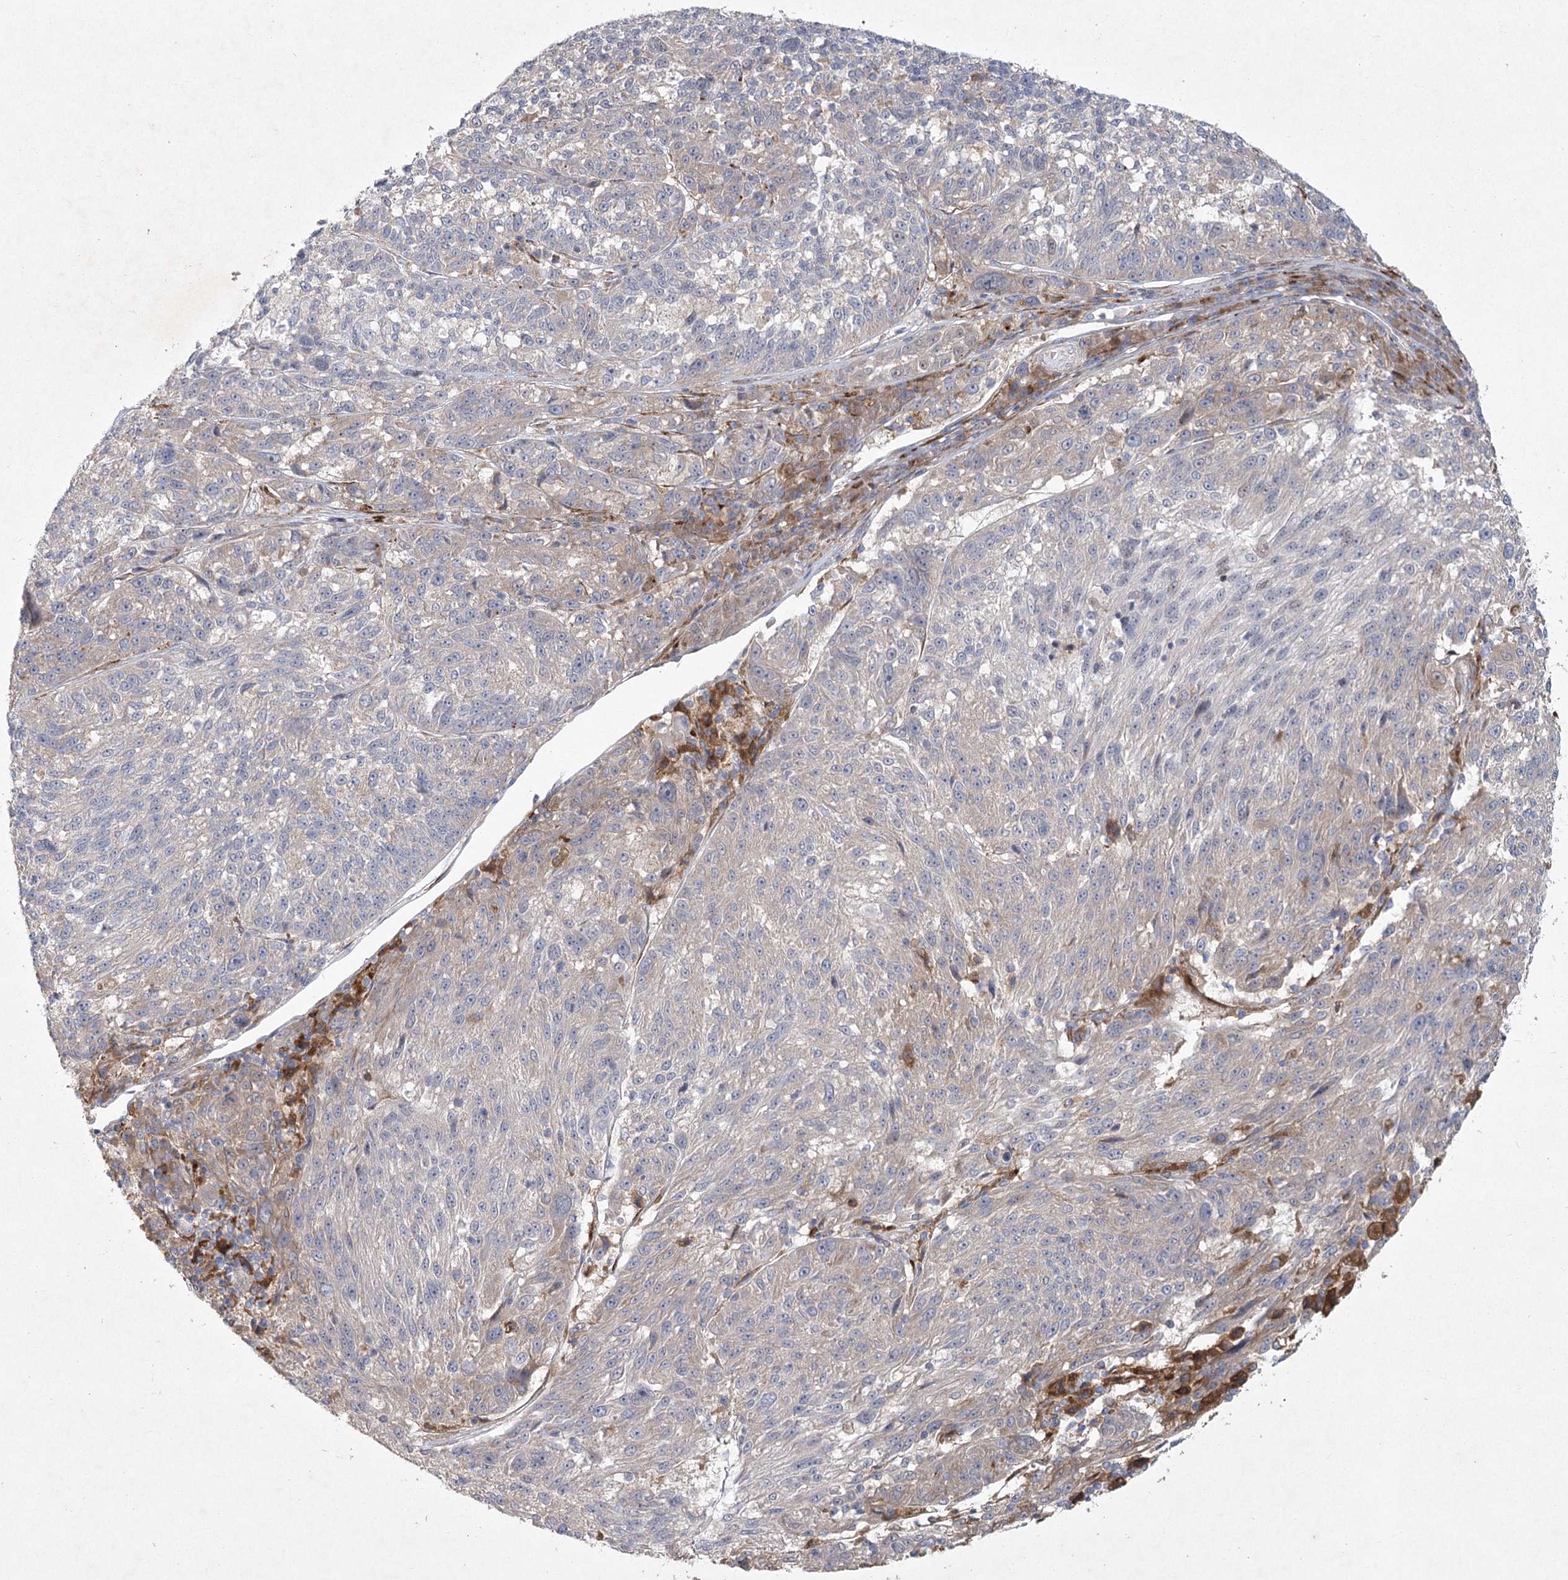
{"staining": {"intensity": "weak", "quantity": "25%-75%", "location": "cytoplasmic/membranous"}, "tissue": "melanoma", "cell_type": "Tumor cells", "image_type": "cancer", "snomed": [{"axis": "morphology", "description": "Malignant melanoma, NOS"}, {"axis": "topography", "description": "Skin"}], "caption": "Immunohistochemical staining of melanoma displays low levels of weak cytoplasmic/membranous expression in approximately 25%-75% of tumor cells.", "gene": "FAM110C", "patient": {"sex": "male", "age": 53}}